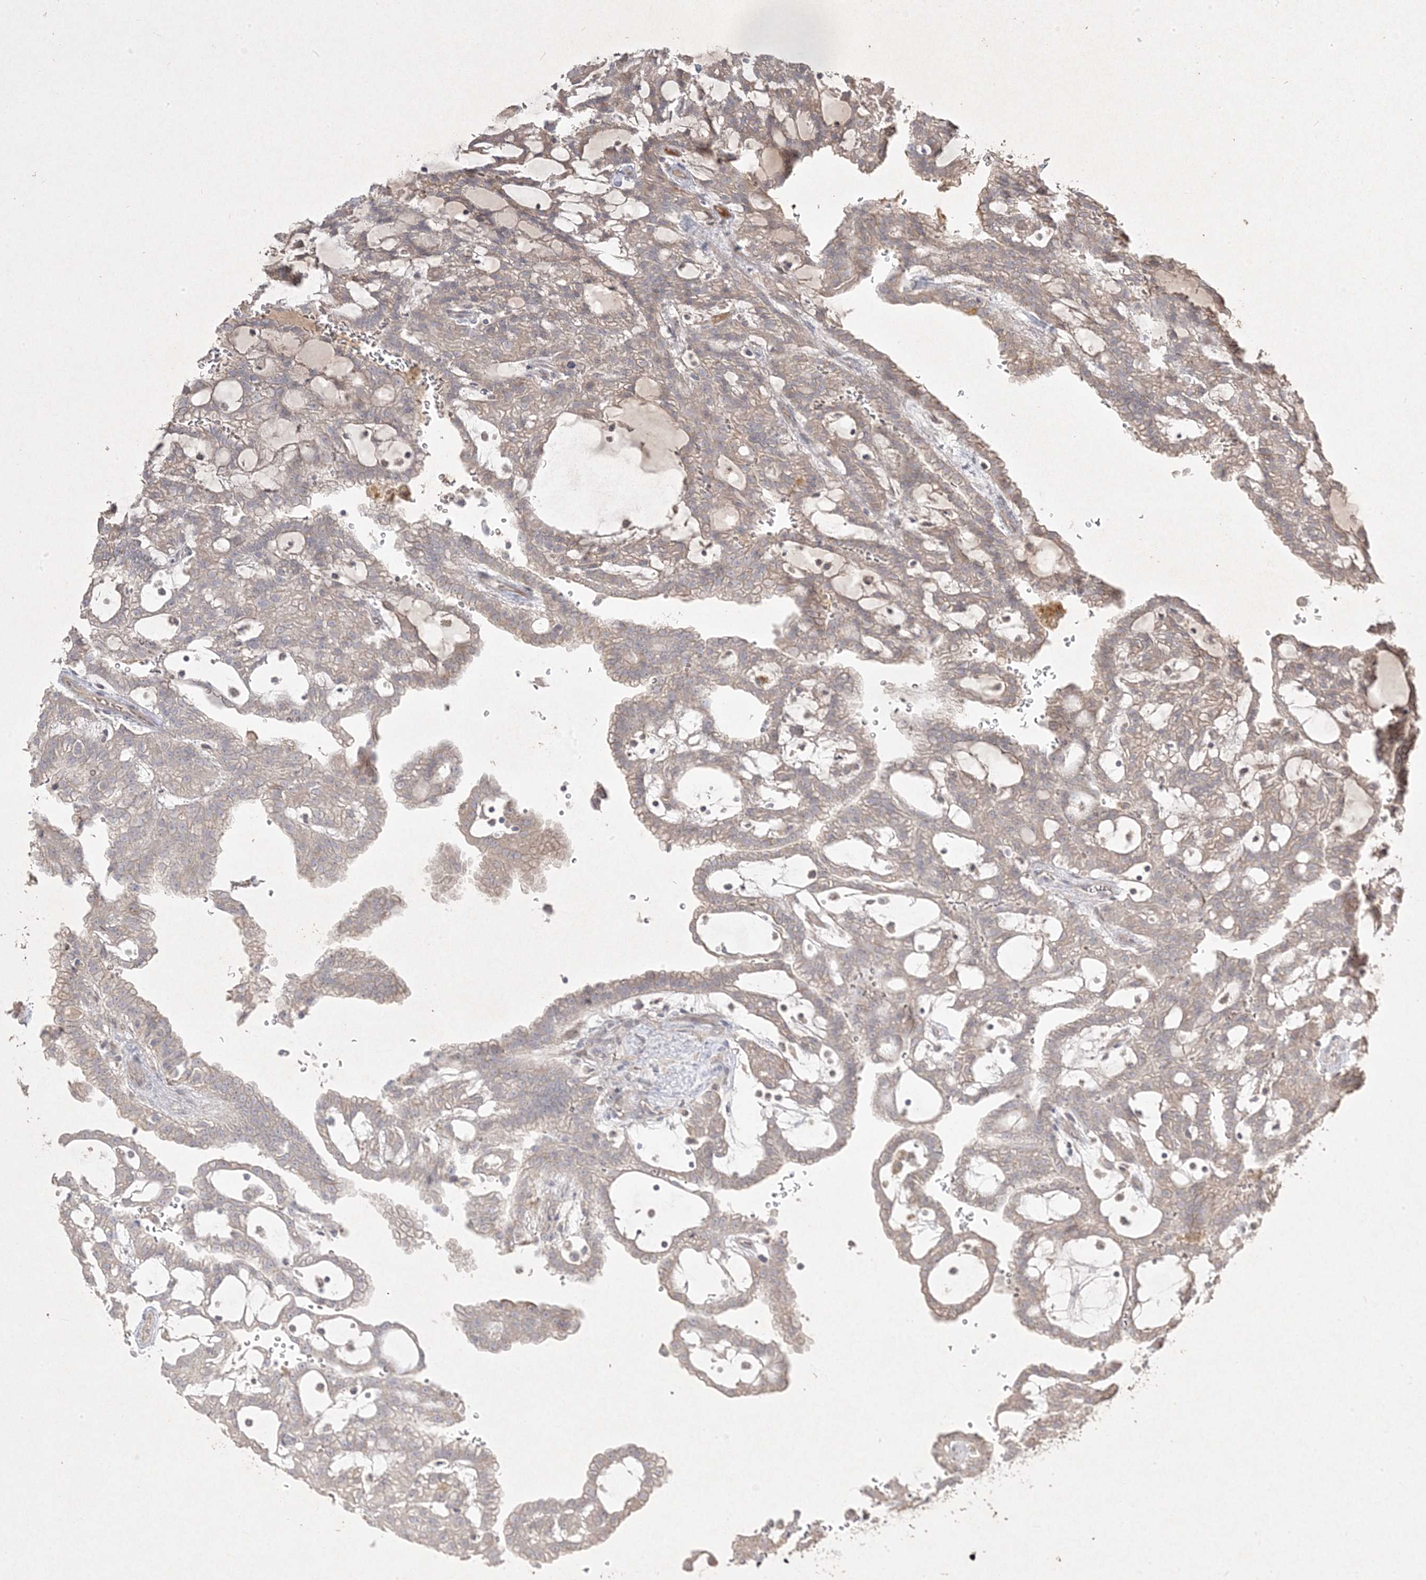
{"staining": {"intensity": "weak", "quantity": "<25%", "location": "cytoplasmic/membranous"}, "tissue": "renal cancer", "cell_type": "Tumor cells", "image_type": "cancer", "snomed": [{"axis": "morphology", "description": "Adenocarcinoma, NOS"}, {"axis": "topography", "description": "Kidney"}], "caption": "Tumor cells show no significant protein staining in renal cancer. (Immunohistochemistry, brightfield microscopy, high magnification).", "gene": "RGL4", "patient": {"sex": "male", "age": 63}}